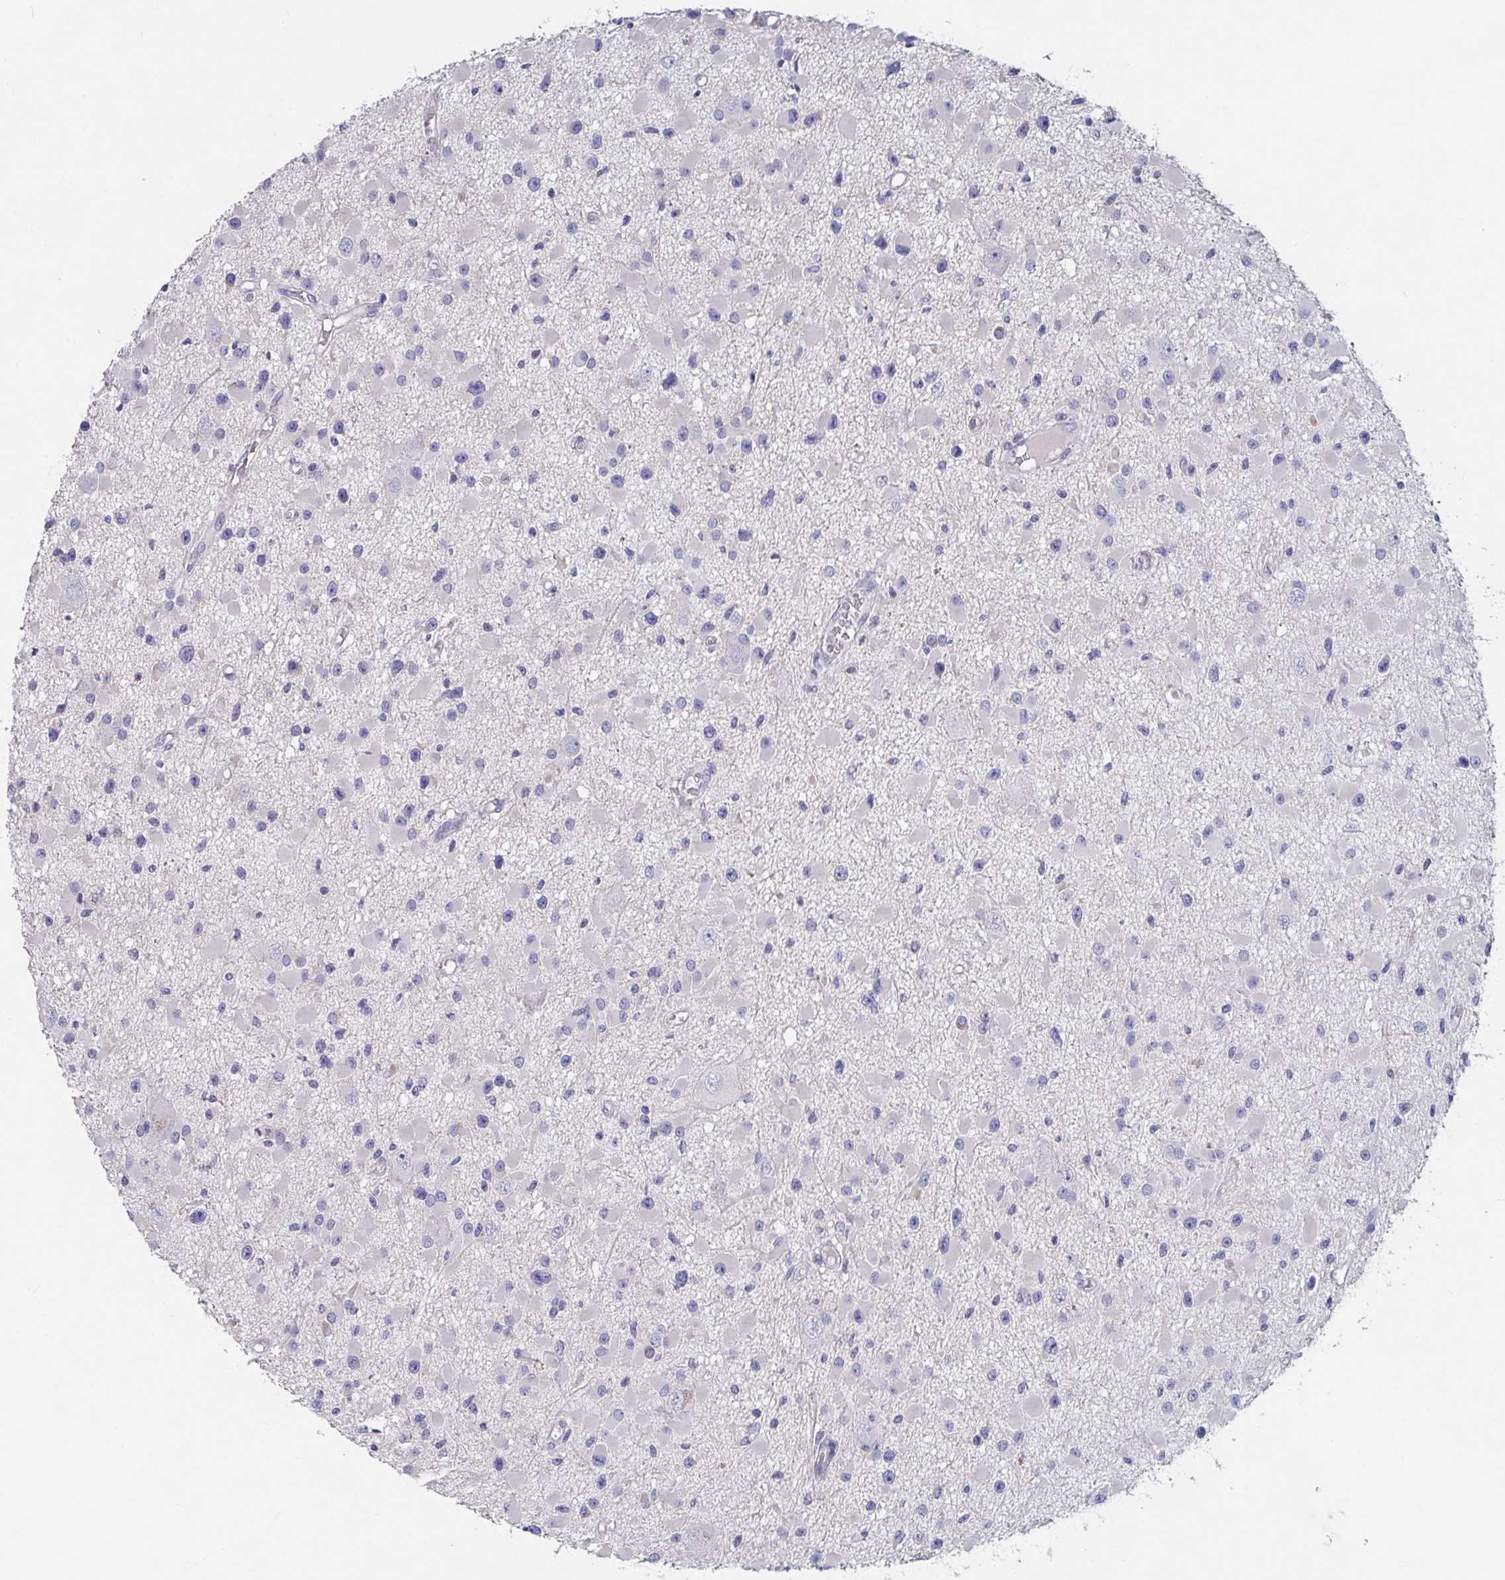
{"staining": {"intensity": "negative", "quantity": "none", "location": "none"}, "tissue": "glioma", "cell_type": "Tumor cells", "image_type": "cancer", "snomed": [{"axis": "morphology", "description": "Glioma, malignant, High grade"}, {"axis": "topography", "description": "Brain"}], "caption": "Immunohistochemistry (IHC) micrograph of high-grade glioma (malignant) stained for a protein (brown), which reveals no staining in tumor cells.", "gene": "ZNF561", "patient": {"sex": "male", "age": 54}}